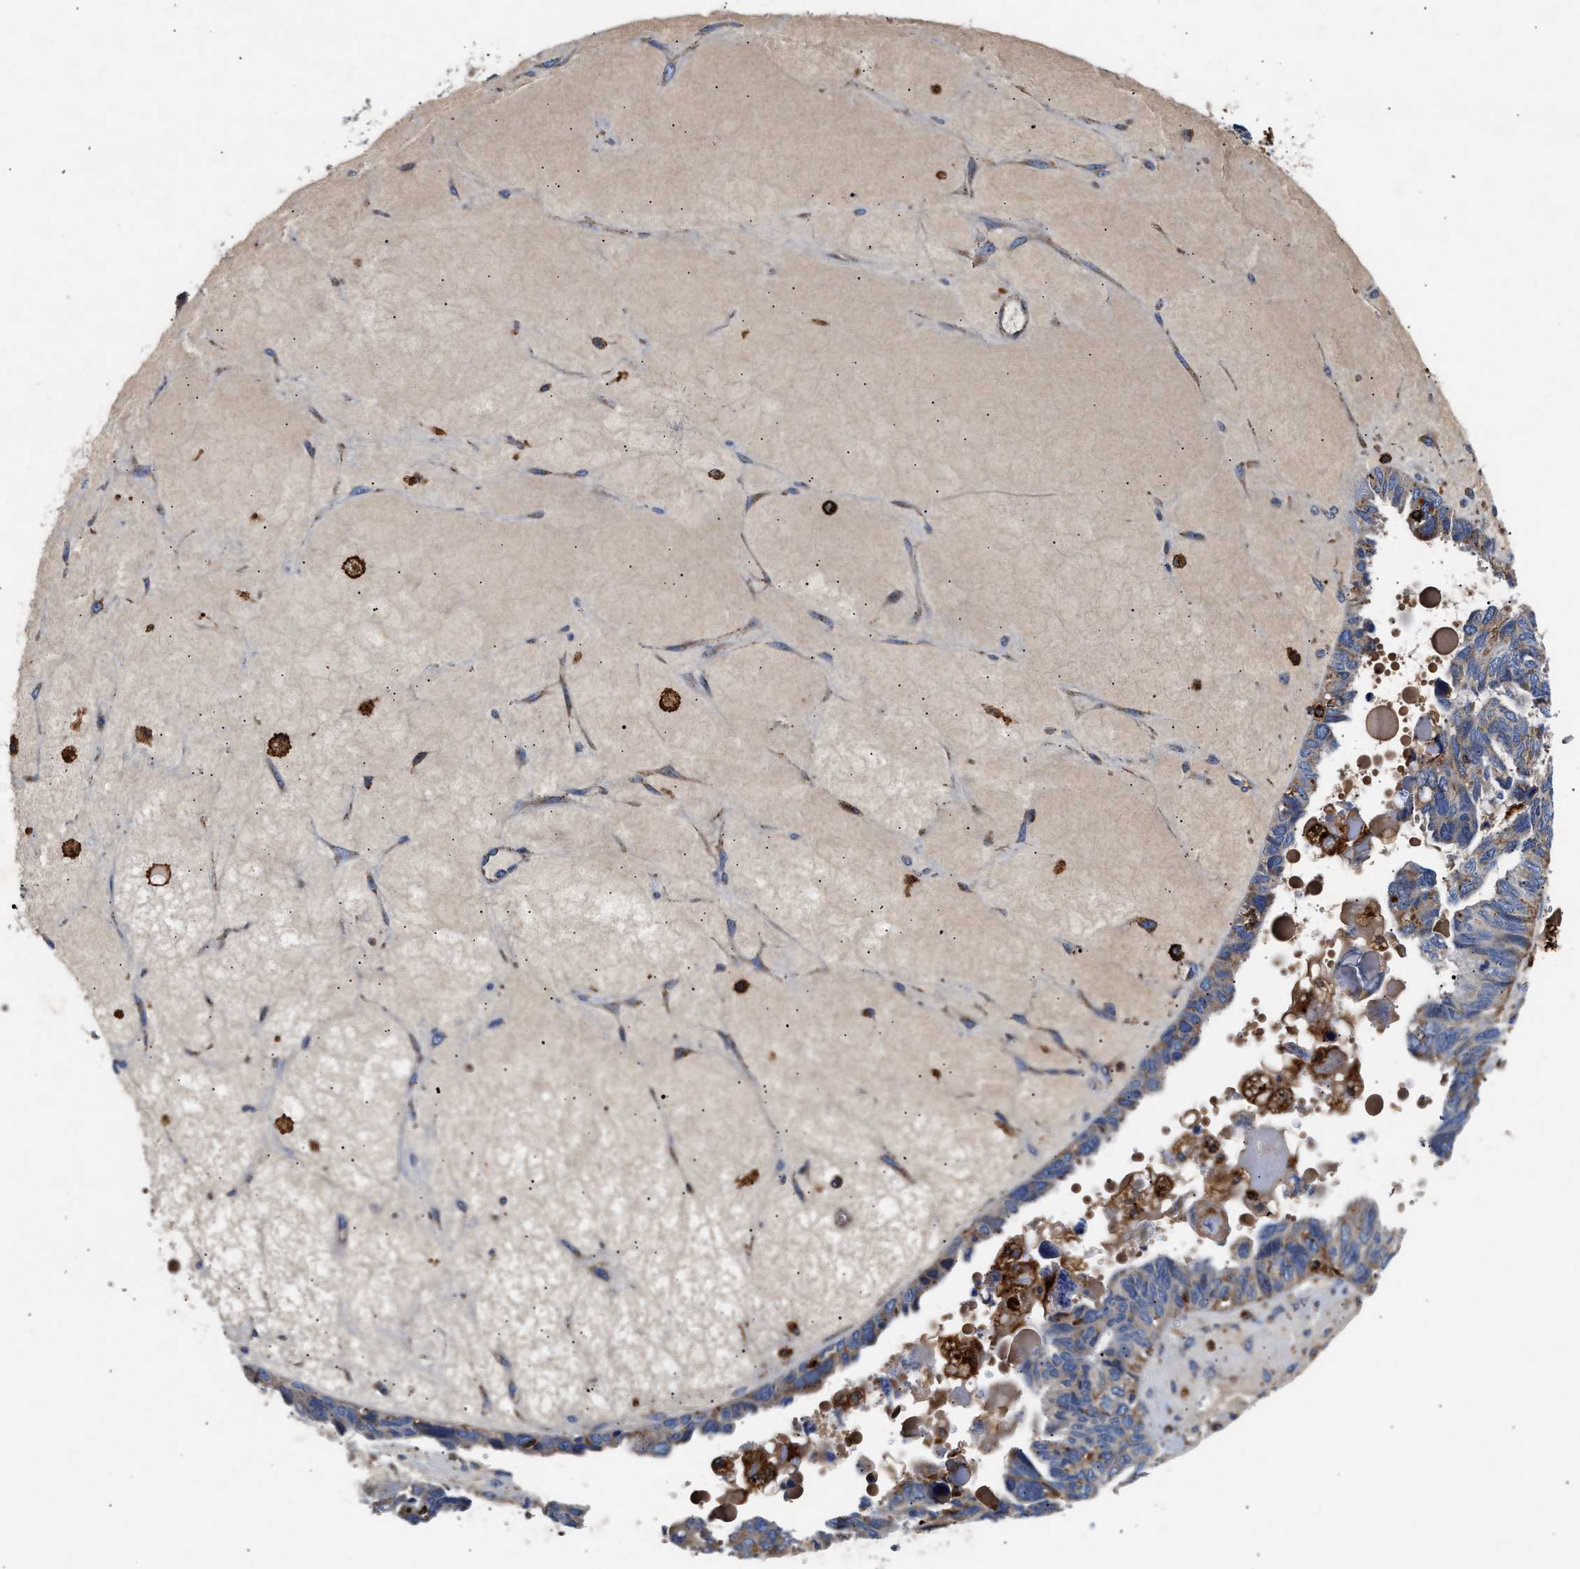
{"staining": {"intensity": "moderate", "quantity": "<25%", "location": "cytoplasmic/membranous"}, "tissue": "ovarian cancer", "cell_type": "Tumor cells", "image_type": "cancer", "snomed": [{"axis": "morphology", "description": "Cystadenocarcinoma, serous, NOS"}, {"axis": "topography", "description": "Ovary"}], "caption": "This is an image of IHC staining of ovarian cancer, which shows moderate staining in the cytoplasmic/membranous of tumor cells.", "gene": "CCDC146", "patient": {"sex": "female", "age": 79}}